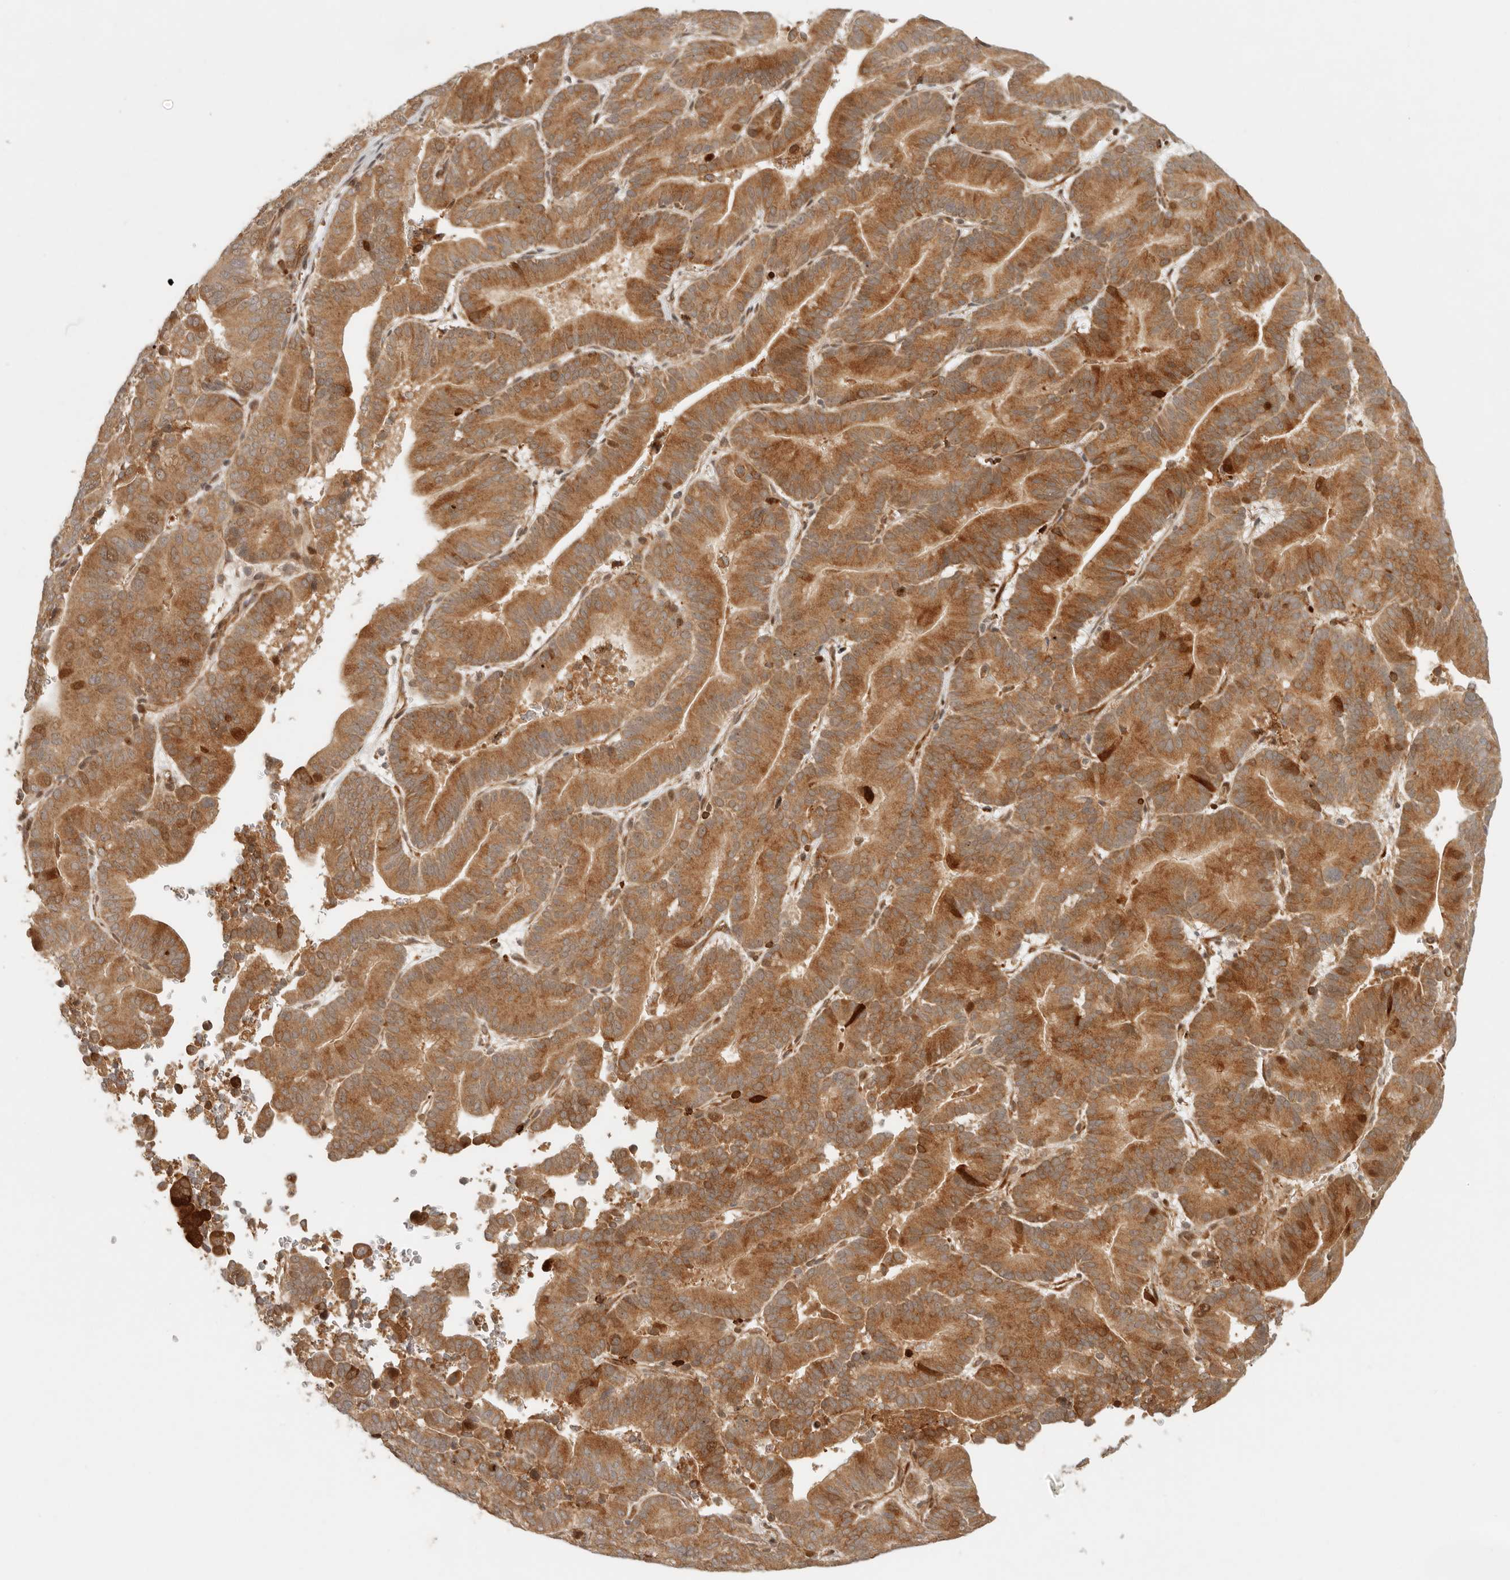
{"staining": {"intensity": "strong", "quantity": ">75%", "location": "cytoplasmic/membranous,nuclear"}, "tissue": "liver cancer", "cell_type": "Tumor cells", "image_type": "cancer", "snomed": [{"axis": "morphology", "description": "Cholangiocarcinoma"}, {"axis": "topography", "description": "Liver"}], "caption": "Strong cytoplasmic/membranous and nuclear positivity for a protein is present in approximately >75% of tumor cells of cholangiocarcinoma (liver) using immunohistochemistry.", "gene": "AHDC1", "patient": {"sex": "female", "age": 75}}